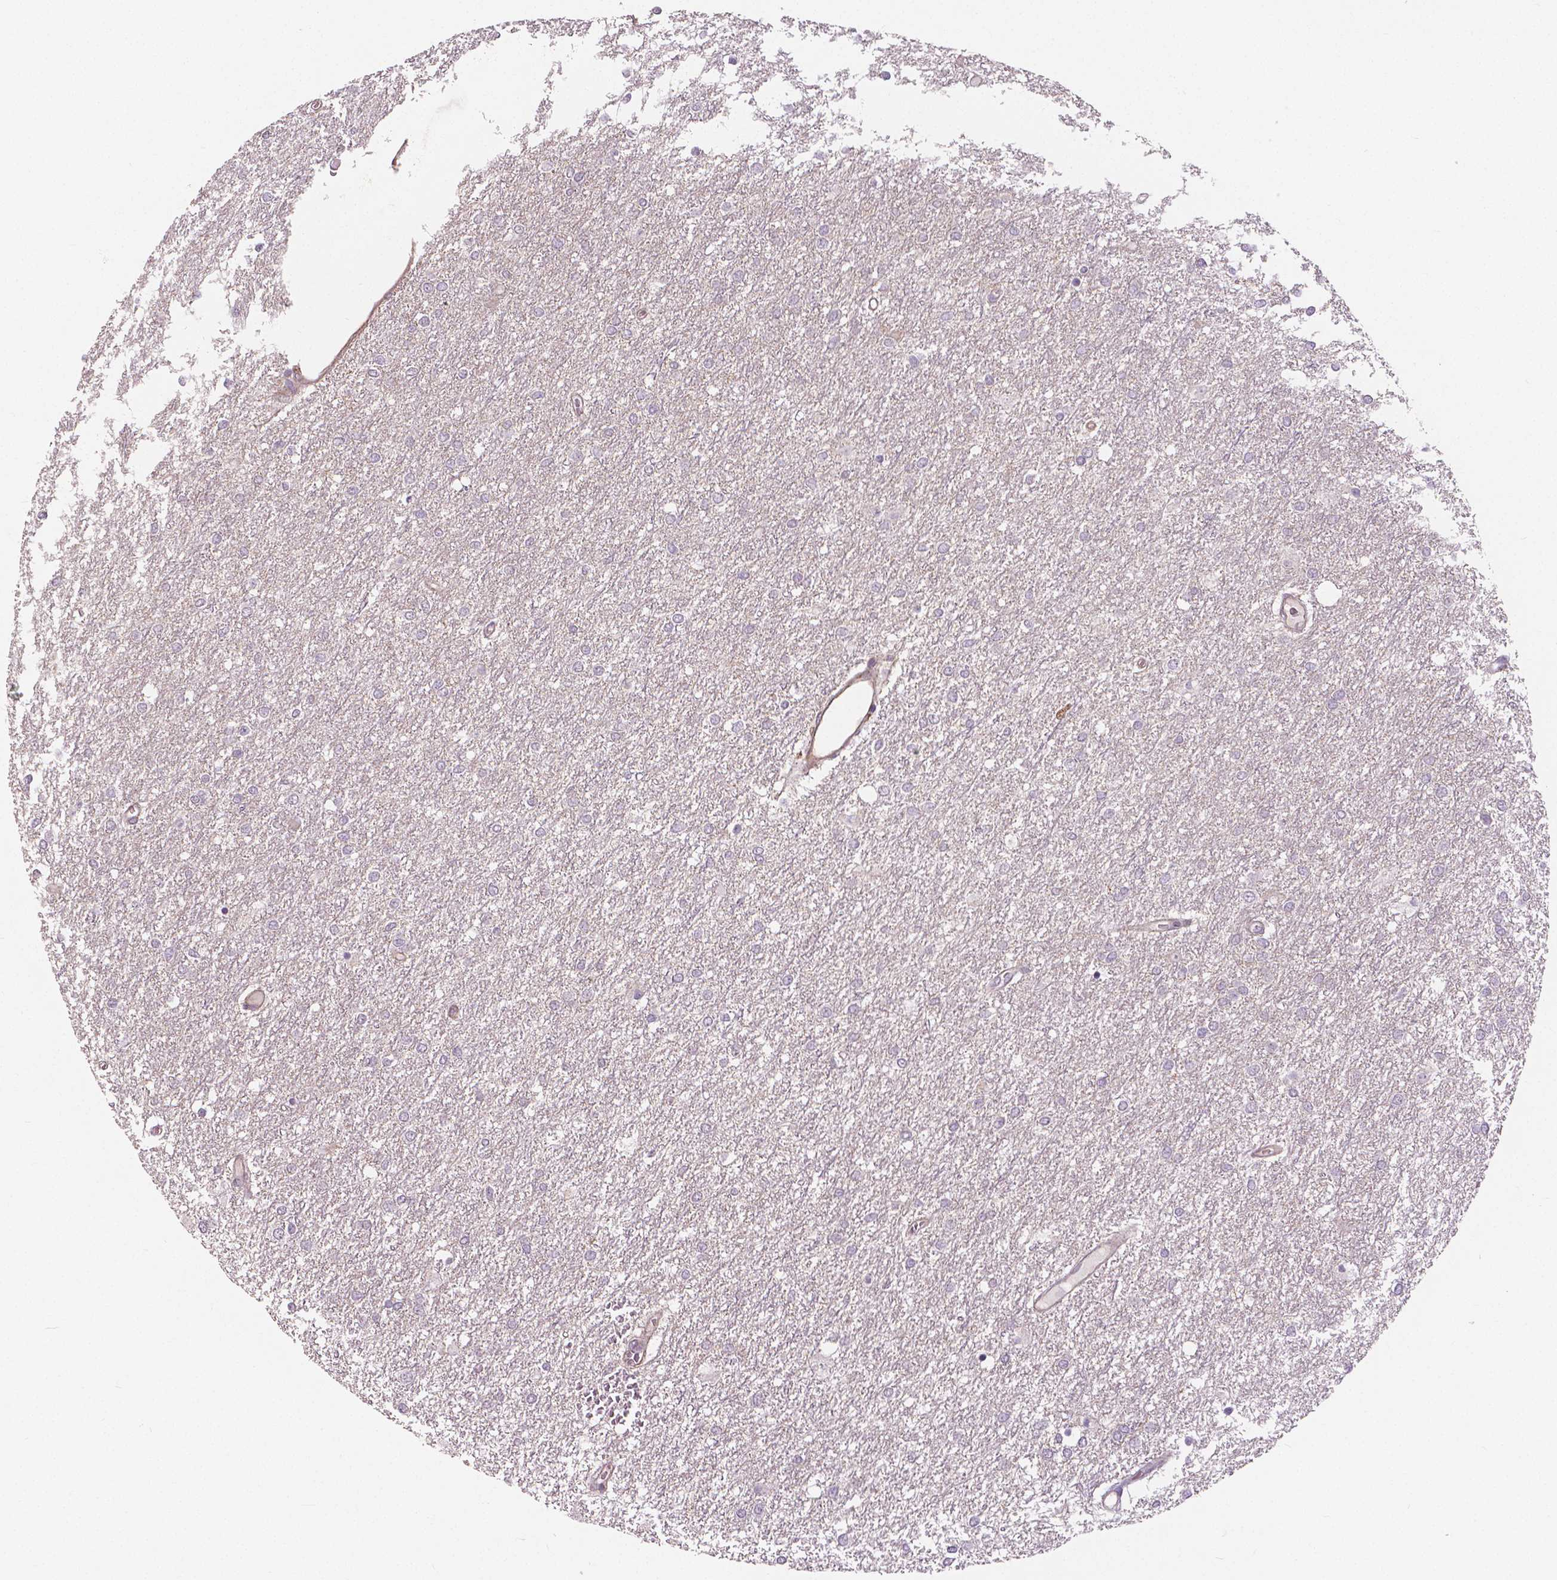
{"staining": {"intensity": "negative", "quantity": "none", "location": "none"}, "tissue": "glioma", "cell_type": "Tumor cells", "image_type": "cancer", "snomed": [{"axis": "morphology", "description": "Glioma, malignant, High grade"}, {"axis": "topography", "description": "Brain"}], "caption": "Immunohistochemistry (IHC) of glioma displays no expression in tumor cells.", "gene": "FLT1", "patient": {"sex": "female", "age": 61}}